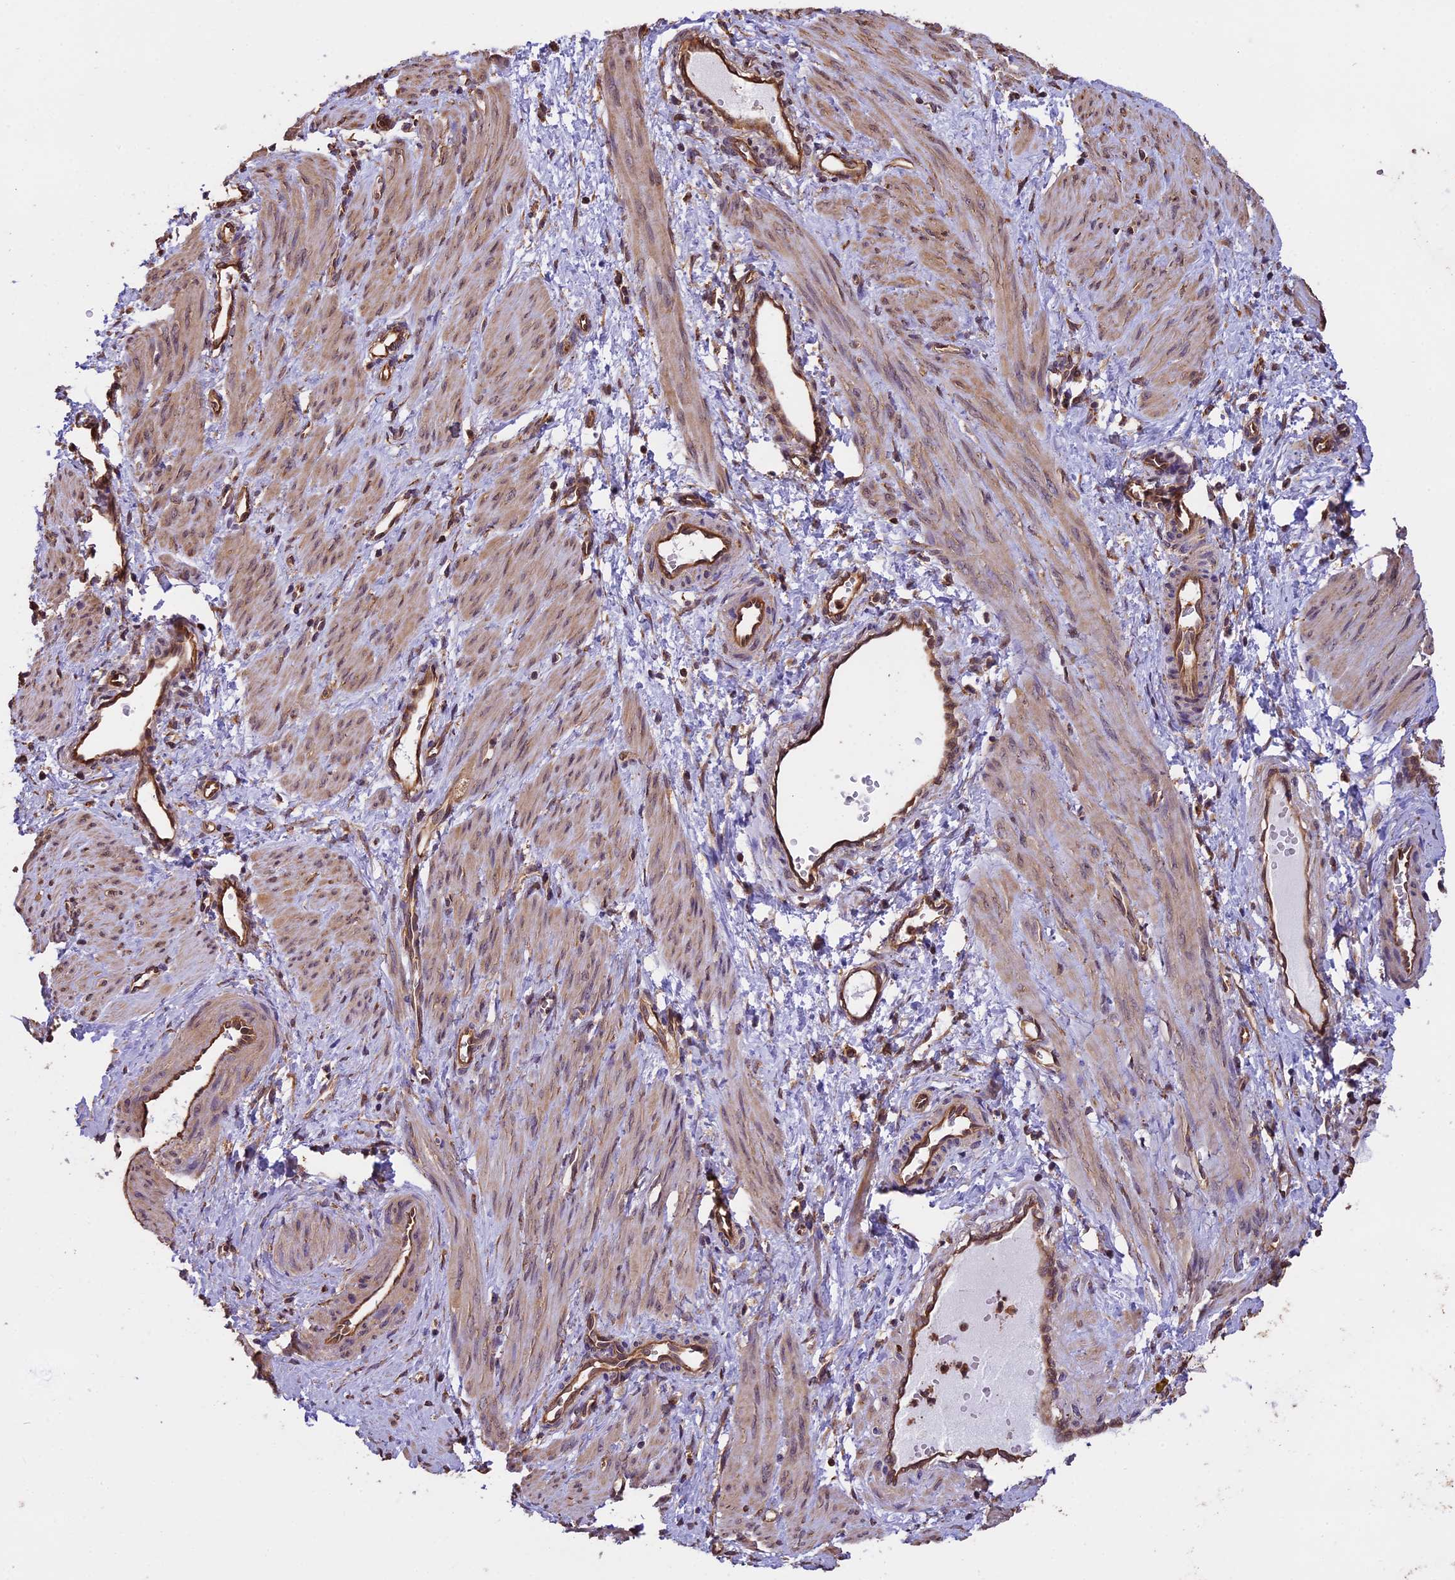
{"staining": {"intensity": "weak", "quantity": "25%-75%", "location": "cytoplasmic/membranous"}, "tissue": "smooth muscle", "cell_type": "Smooth muscle cells", "image_type": "normal", "snomed": [{"axis": "morphology", "description": "Normal tissue, NOS"}, {"axis": "topography", "description": "Endometrium"}], "caption": "This photomicrograph shows immunohistochemistry (IHC) staining of normal smooth muscle, with low weak cytoplasmic/membranous expression in approximately 25%-75% of smooth muscle cells.", "gene": "CHMP2A", "patient": {"sex": "female", "age": 33}}